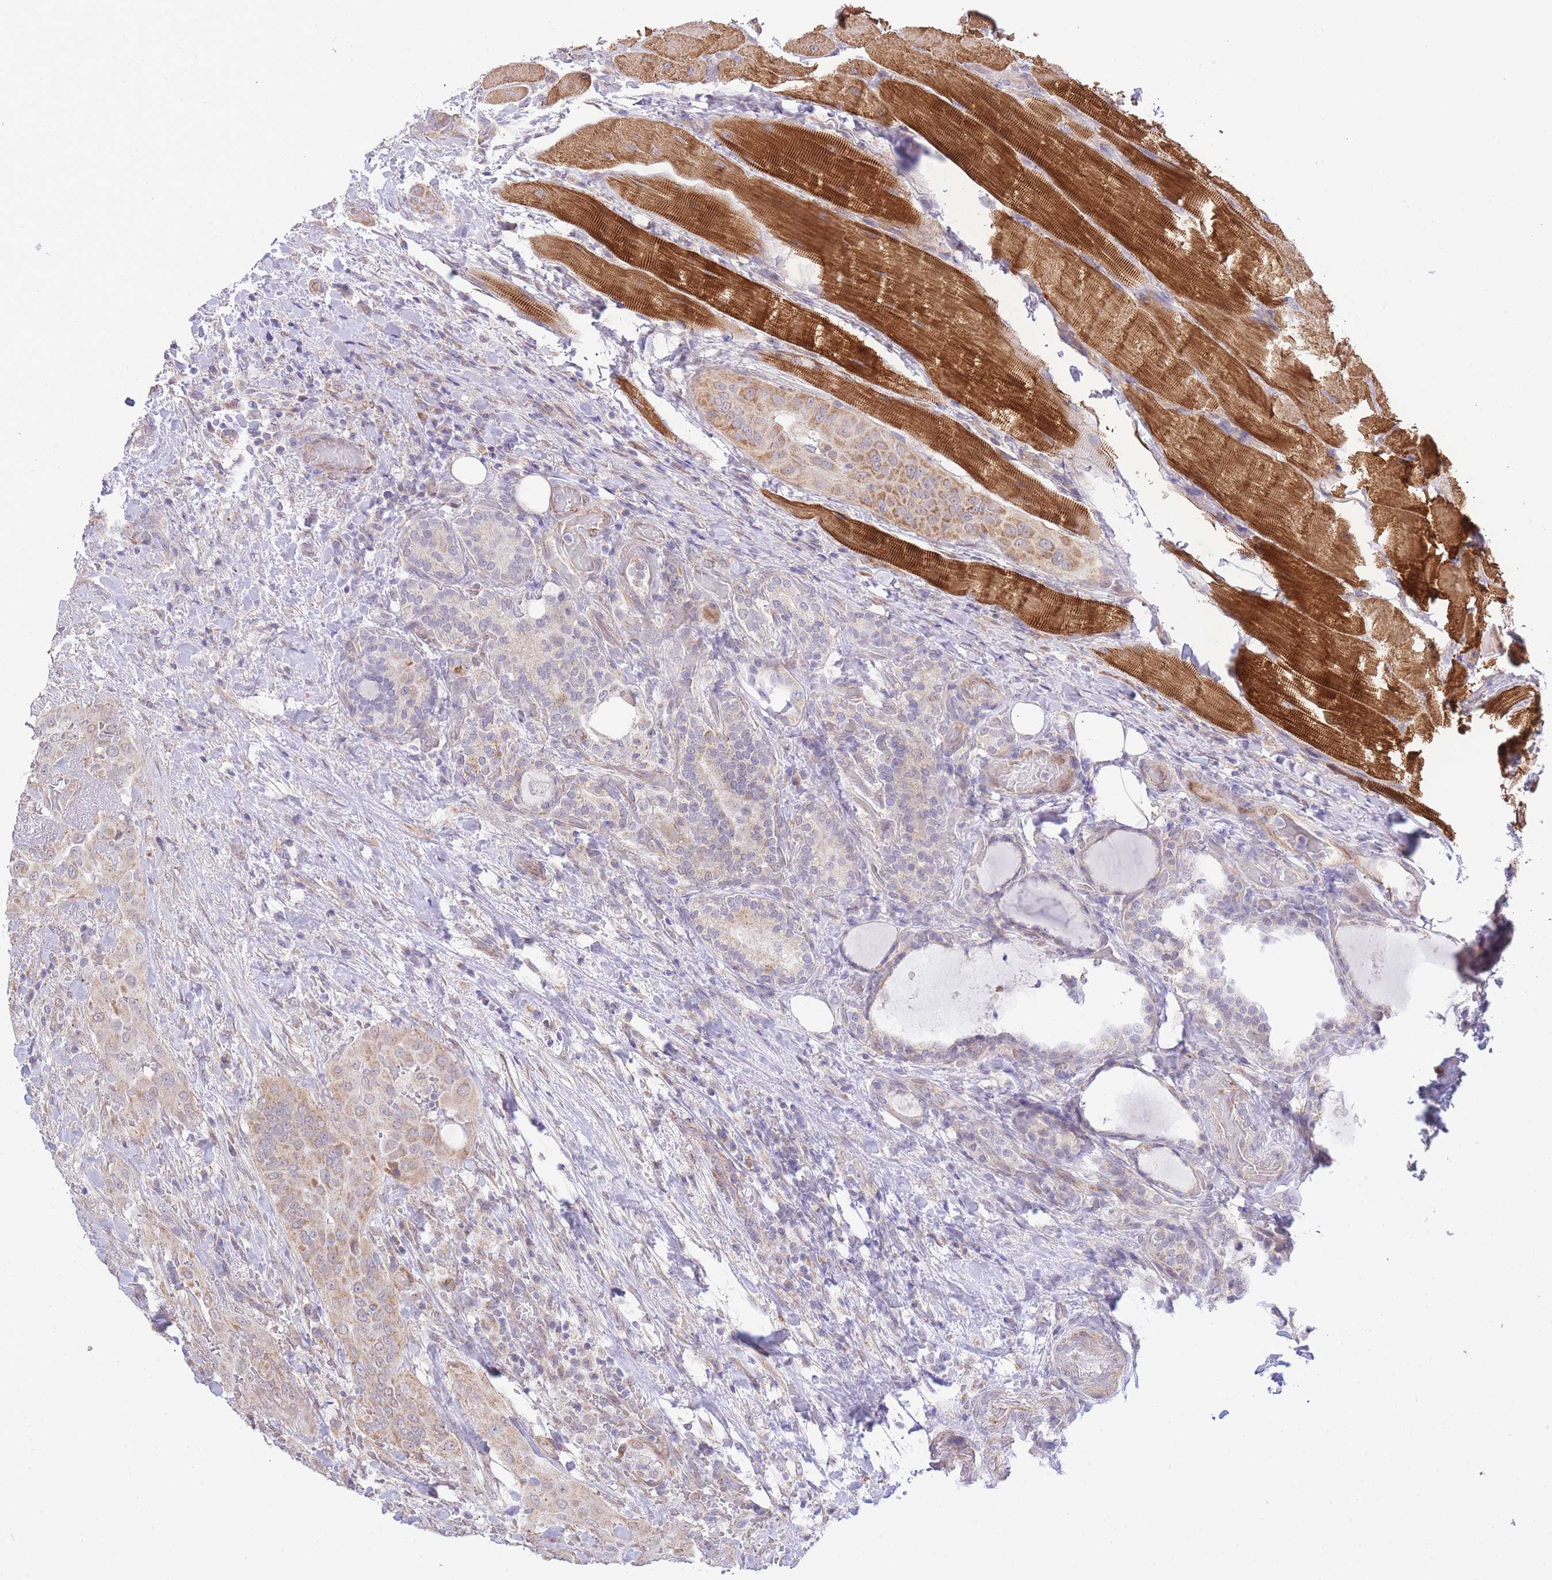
{"staining": {"intensity": "weak", "quantity": "<25%", "location": "cytoplasmic/membranous"}, "tissue": "thyroid cancer", "cell_type": "Tumor cells", "image_type": "cancer", "snomed": [{"axis": "morphology", "description": "Papillary adenocarcinoma, NOS"}, {"axis": "topography", "description": "Thyroid gland"}], "caption": "An image of human thyroid cancer is negative for staining in tumor cells. (IHC, brightfield microscopy, high magnification).", "gene": "CTBP1", "patient": {"sex": "male", "age": 61}}